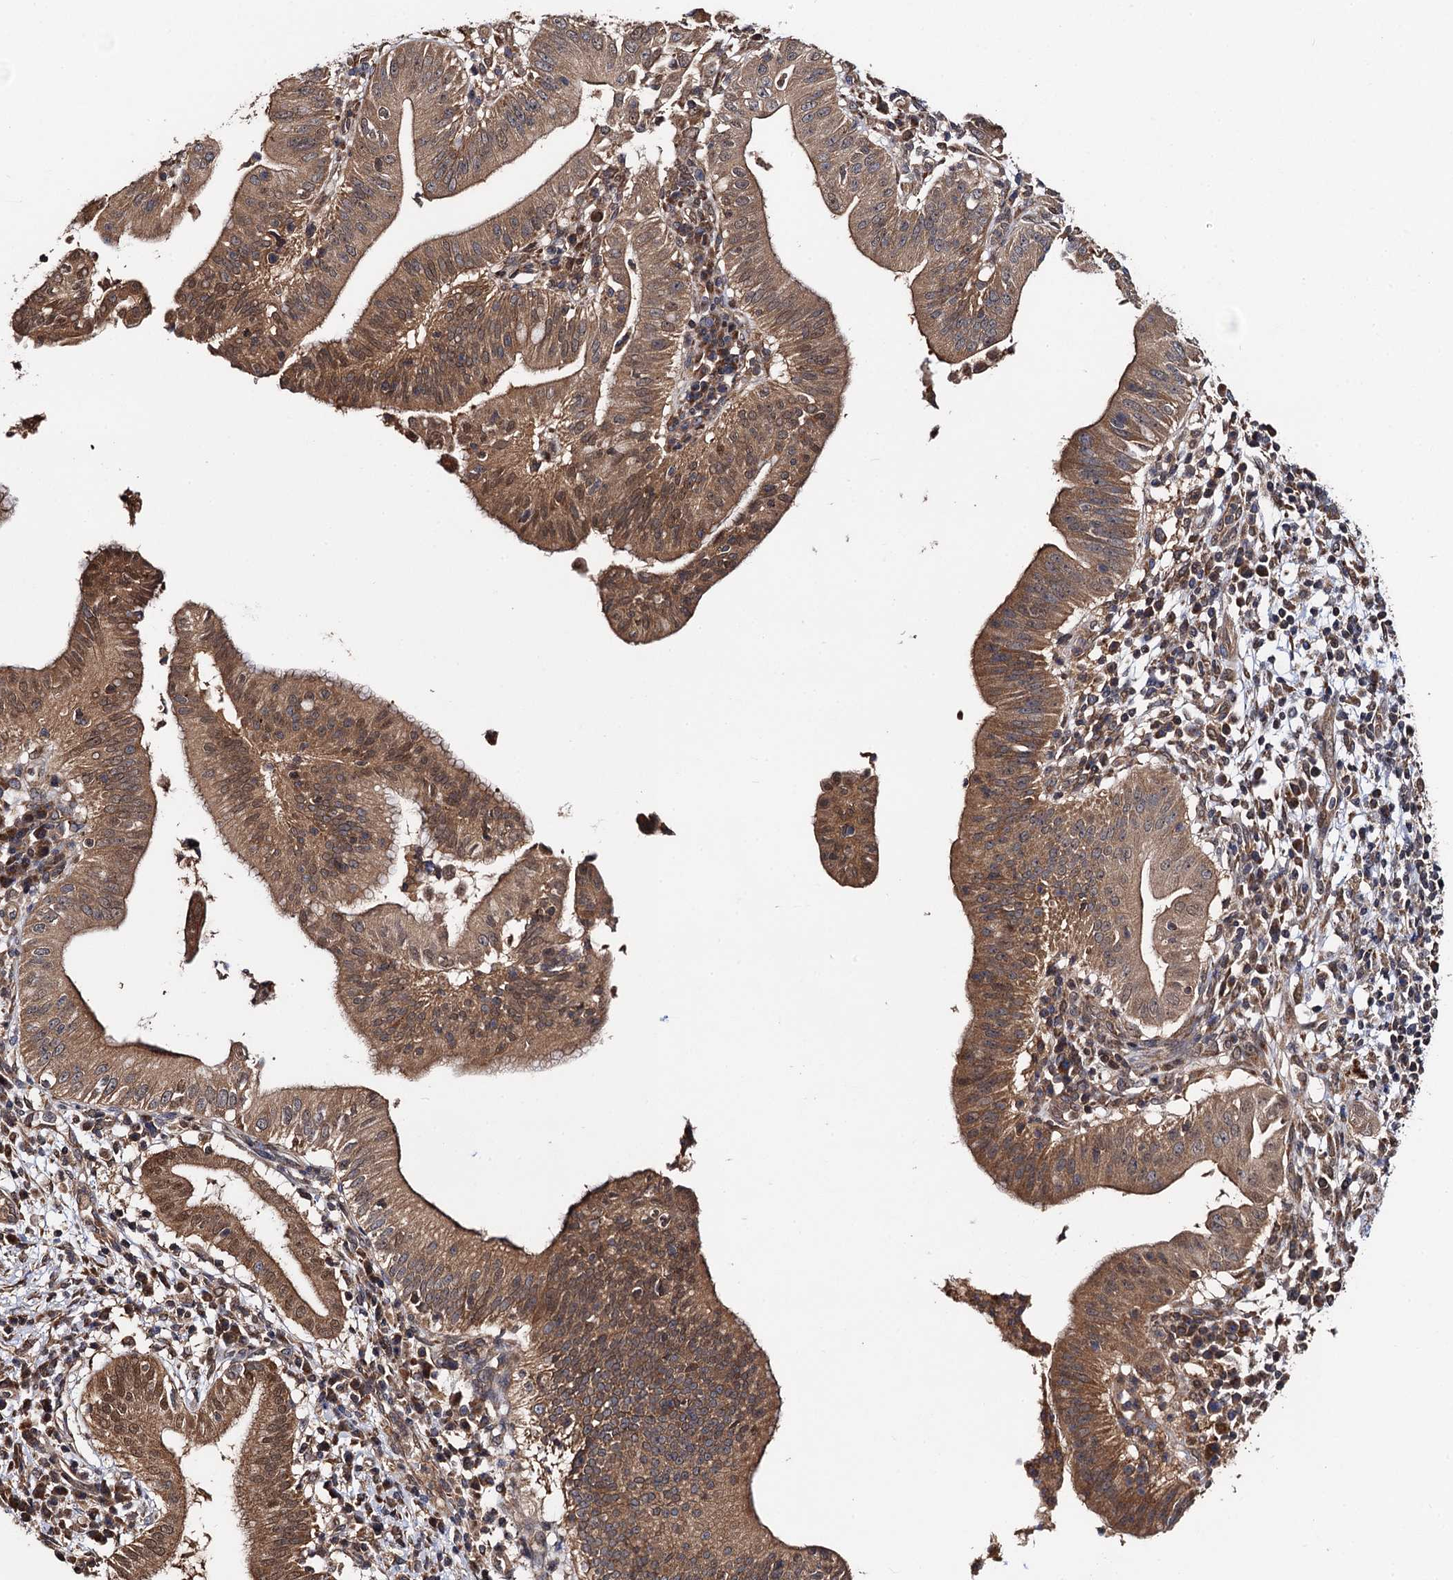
{"staining": {"intensity": "moderate", "quantity": ">75%", "location": "cytoplasmic/membranous,nuclear"}, "tissue": "pancreatic cancer", "cell_type": "Tumor cells", "image_type": "cancer", "snomed": [{"axis": "morphology", "description": "Adenocarcinoma, NOS"}, {"axis": "topography", "description": "Pancreas"}], "caption": "This photomicrograph displays immunohistochemistry (IHC) staining of adenocarcinoma (pancreatic), with medium moderate cytoplasmic/membranous and nuclear positivity in about >75% of tumor cells.", "gene": "MIER2", "patient": {"sex": "male", "age": 68}}